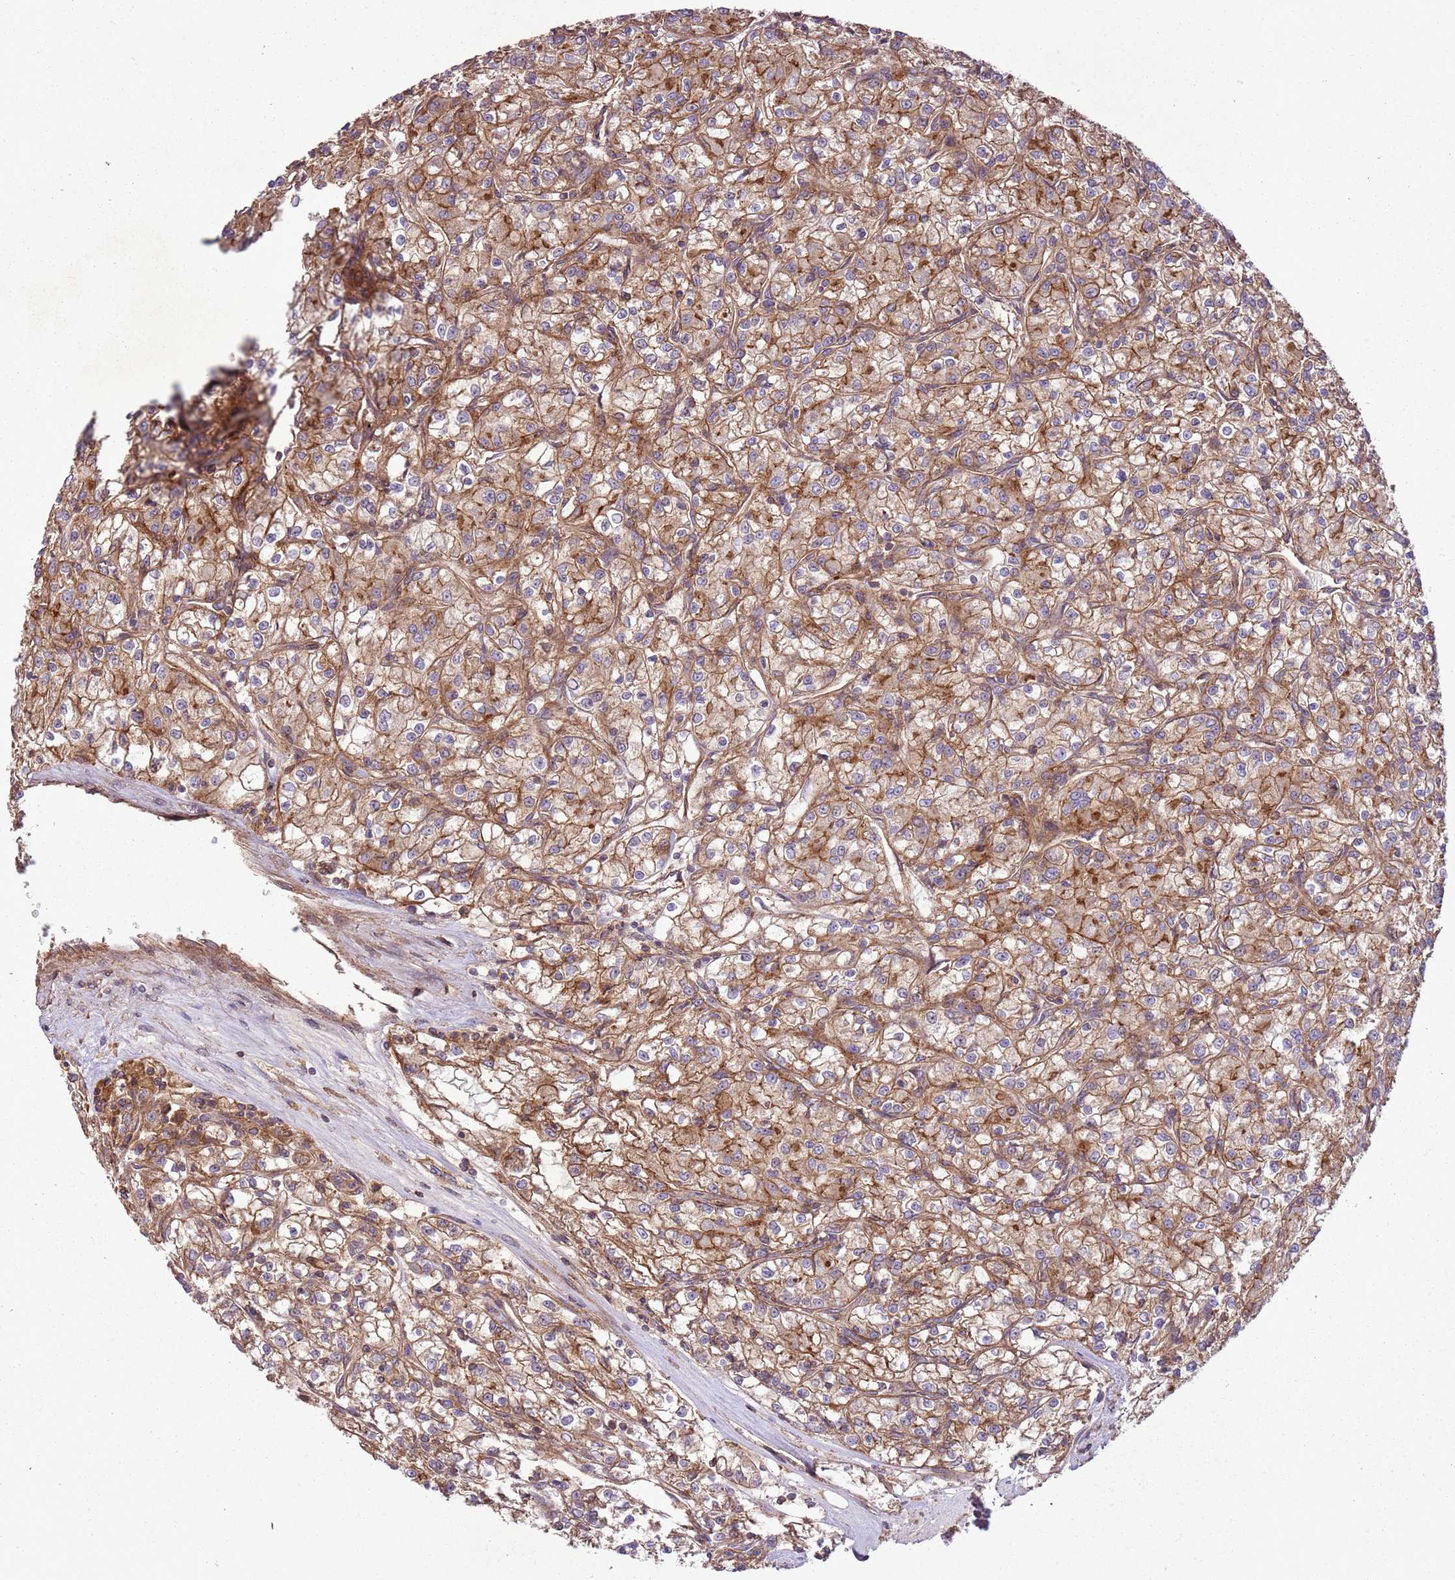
{"staining": {"intensity": "moderate", "quantity": ">75%", "location": "cytoplasmic/membranous"}, "tissue": "renal cancer", "cell_type": "Tumor cells", "image_type": "cancer", "snomed": [{"axis": "morphology", "description": "Adenocarcinoma, NOS"}, {"axis": "topography", "description": "Kidney"}], "caption": "Renal cancer (adenocarcinoma) stained with IHC exhibits moderate cytoplasmic/membranous expression in approximately >75% of tumor cells.", "gene": "ANKRD24", "patient": {"sex": "female", "age": 59}}